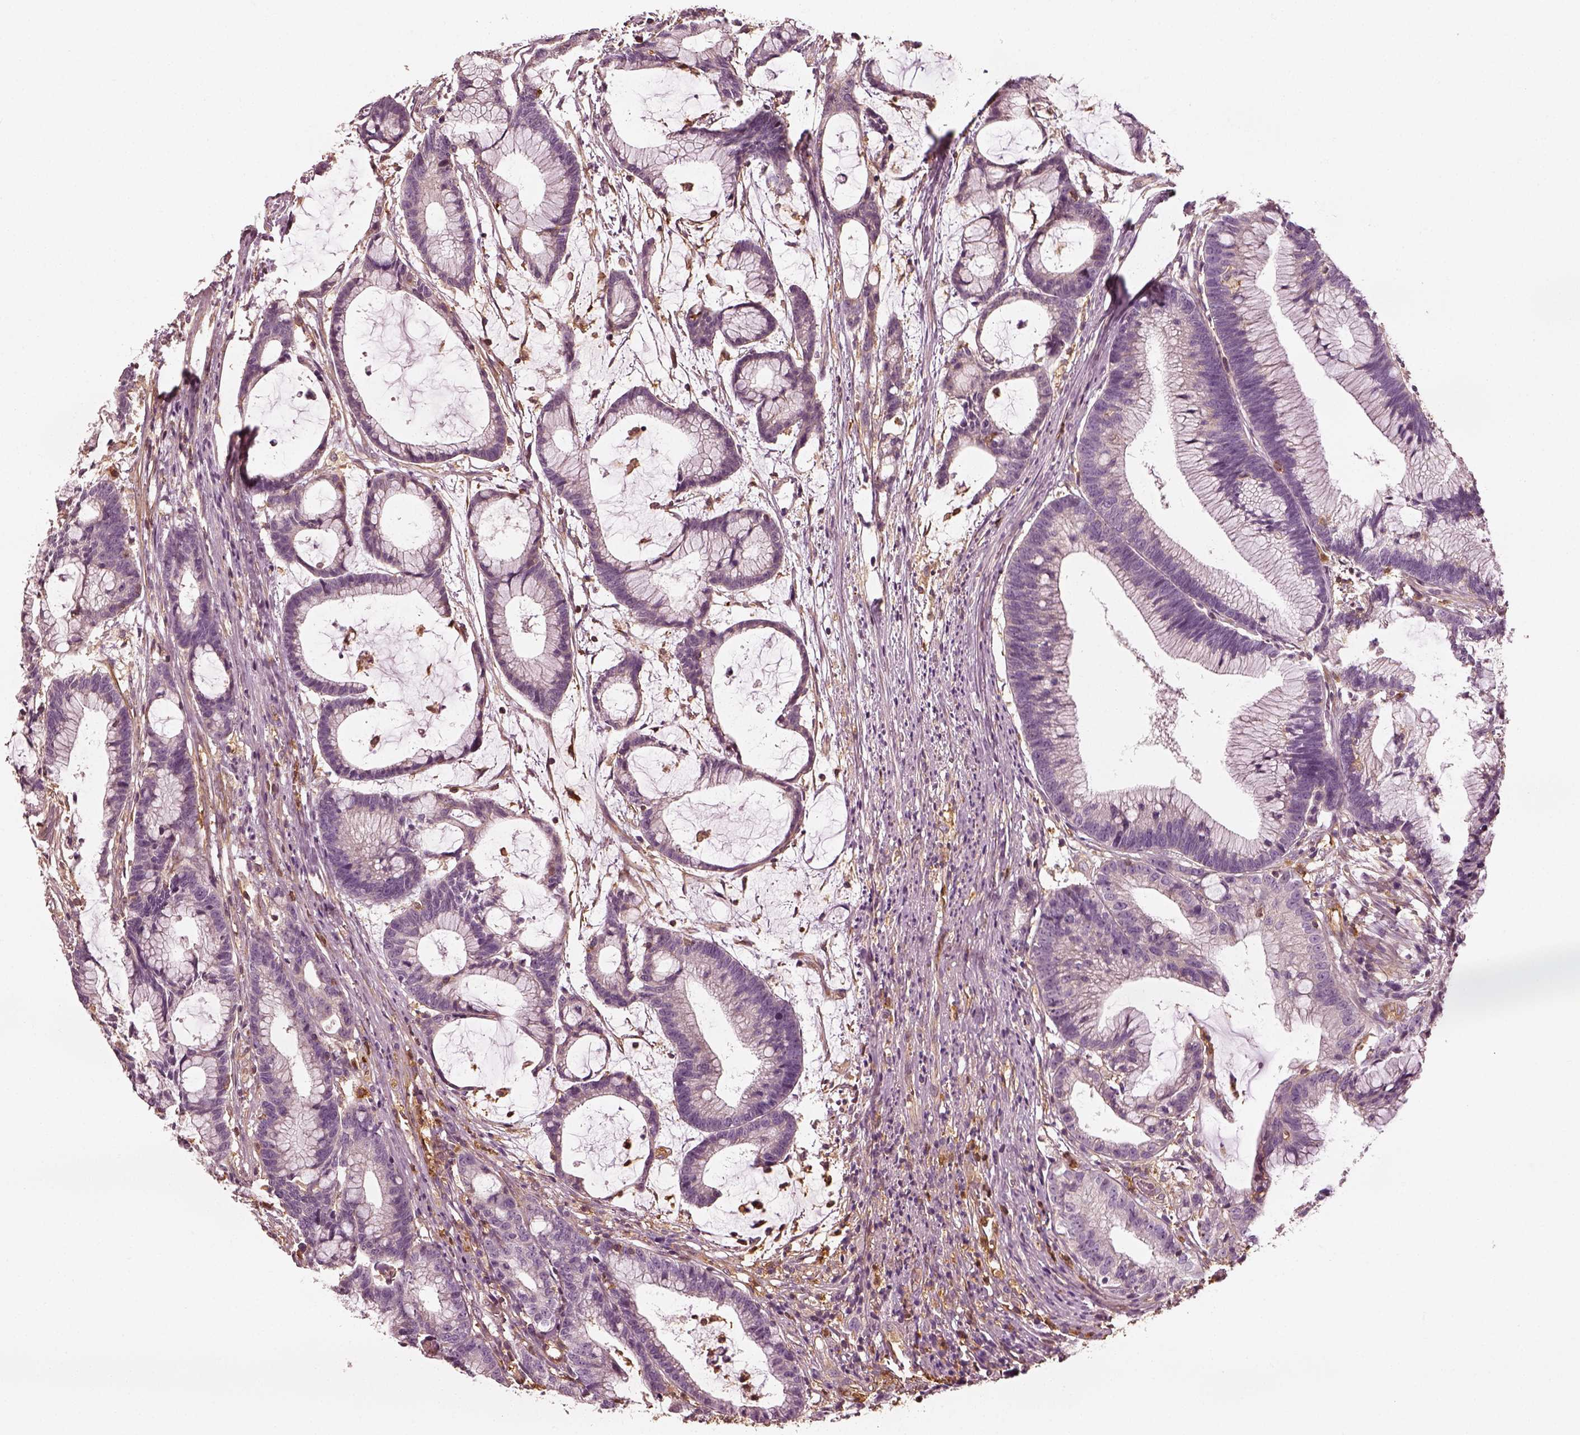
{"staining": {"intensity": "negative", "quantity": "none", "location": "none"}, "tissue": "colorectal cancer", "cell_type": "Tumor cells", "image_type": "cancer", "snomed": [{"axis": "morphology", "description": "Adenocarcinoma, NOS"}, {"axis": "topography", "description": "Colon"}], "caption": "Colorectal adenocarcinoma was stained to show a protein in brown. There is no significant staining in tumor cells.", "gene": "ZYX", "patient": {"sex": "female", "age": 78}}